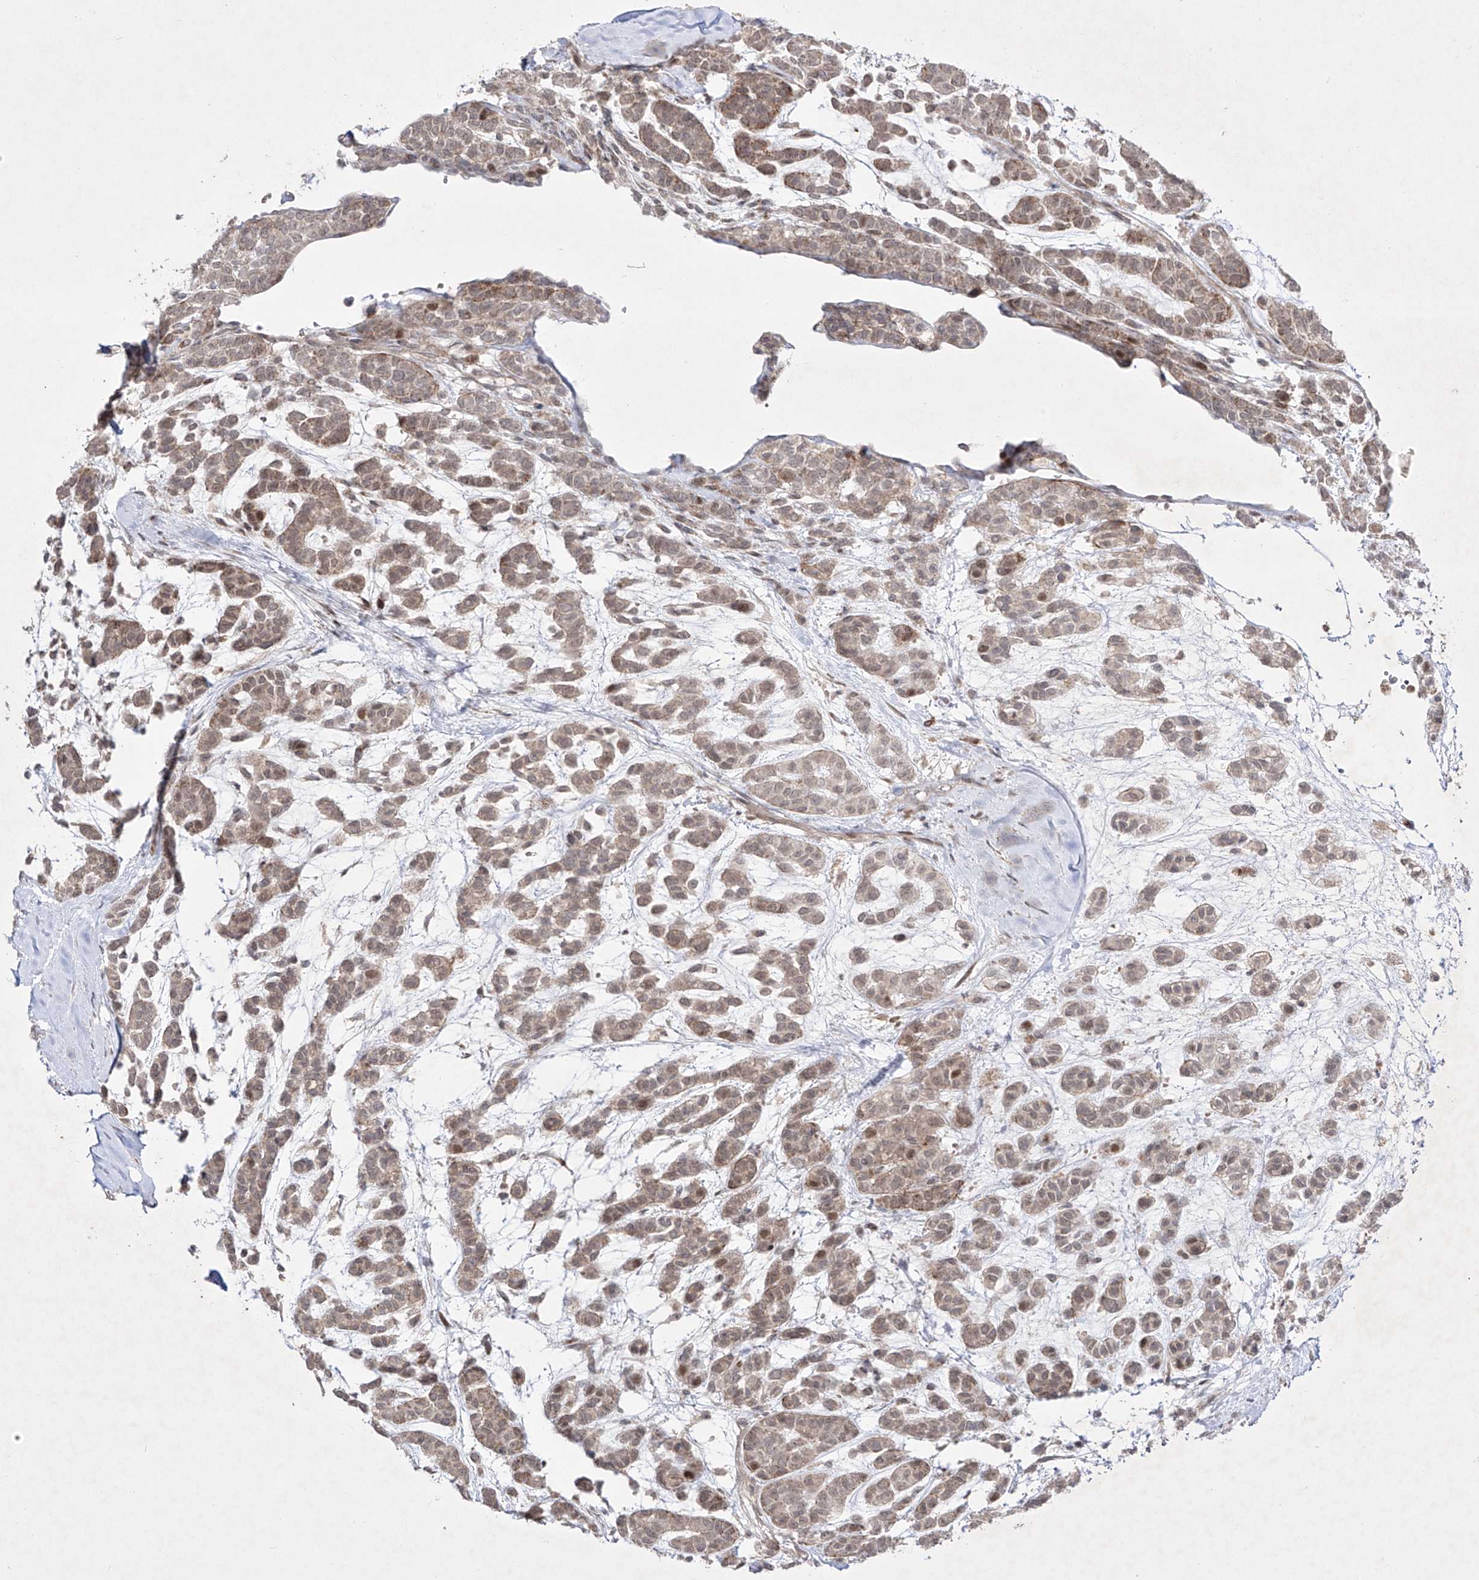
{"staining": {"intensity": "weak", "quantity": "25%-75%", "location": "cytoplasmic/membranous,nuclear"}, "tissue": "head and neck cancer", "cell_type": "Tumor cells", "image_type": "cancer", "snomed": [{"axis": "morphology", "description": "Adenocarcinoma, NOS"}, {"axis": "morphology", "description": "Adenoma, NOS"}, {"axis": "topography", "description": "Head-Neck"}], "caption": "Head and neck cancer (adenocarcinoma) was stained to show a protein in brown. There is low levels of weak cytoplasmic/membranous and nuclear staining in approximately 25%-75% of tumor cells.", "gene": "KDM1B", "patient": {"sex": "female", "age": 55}}